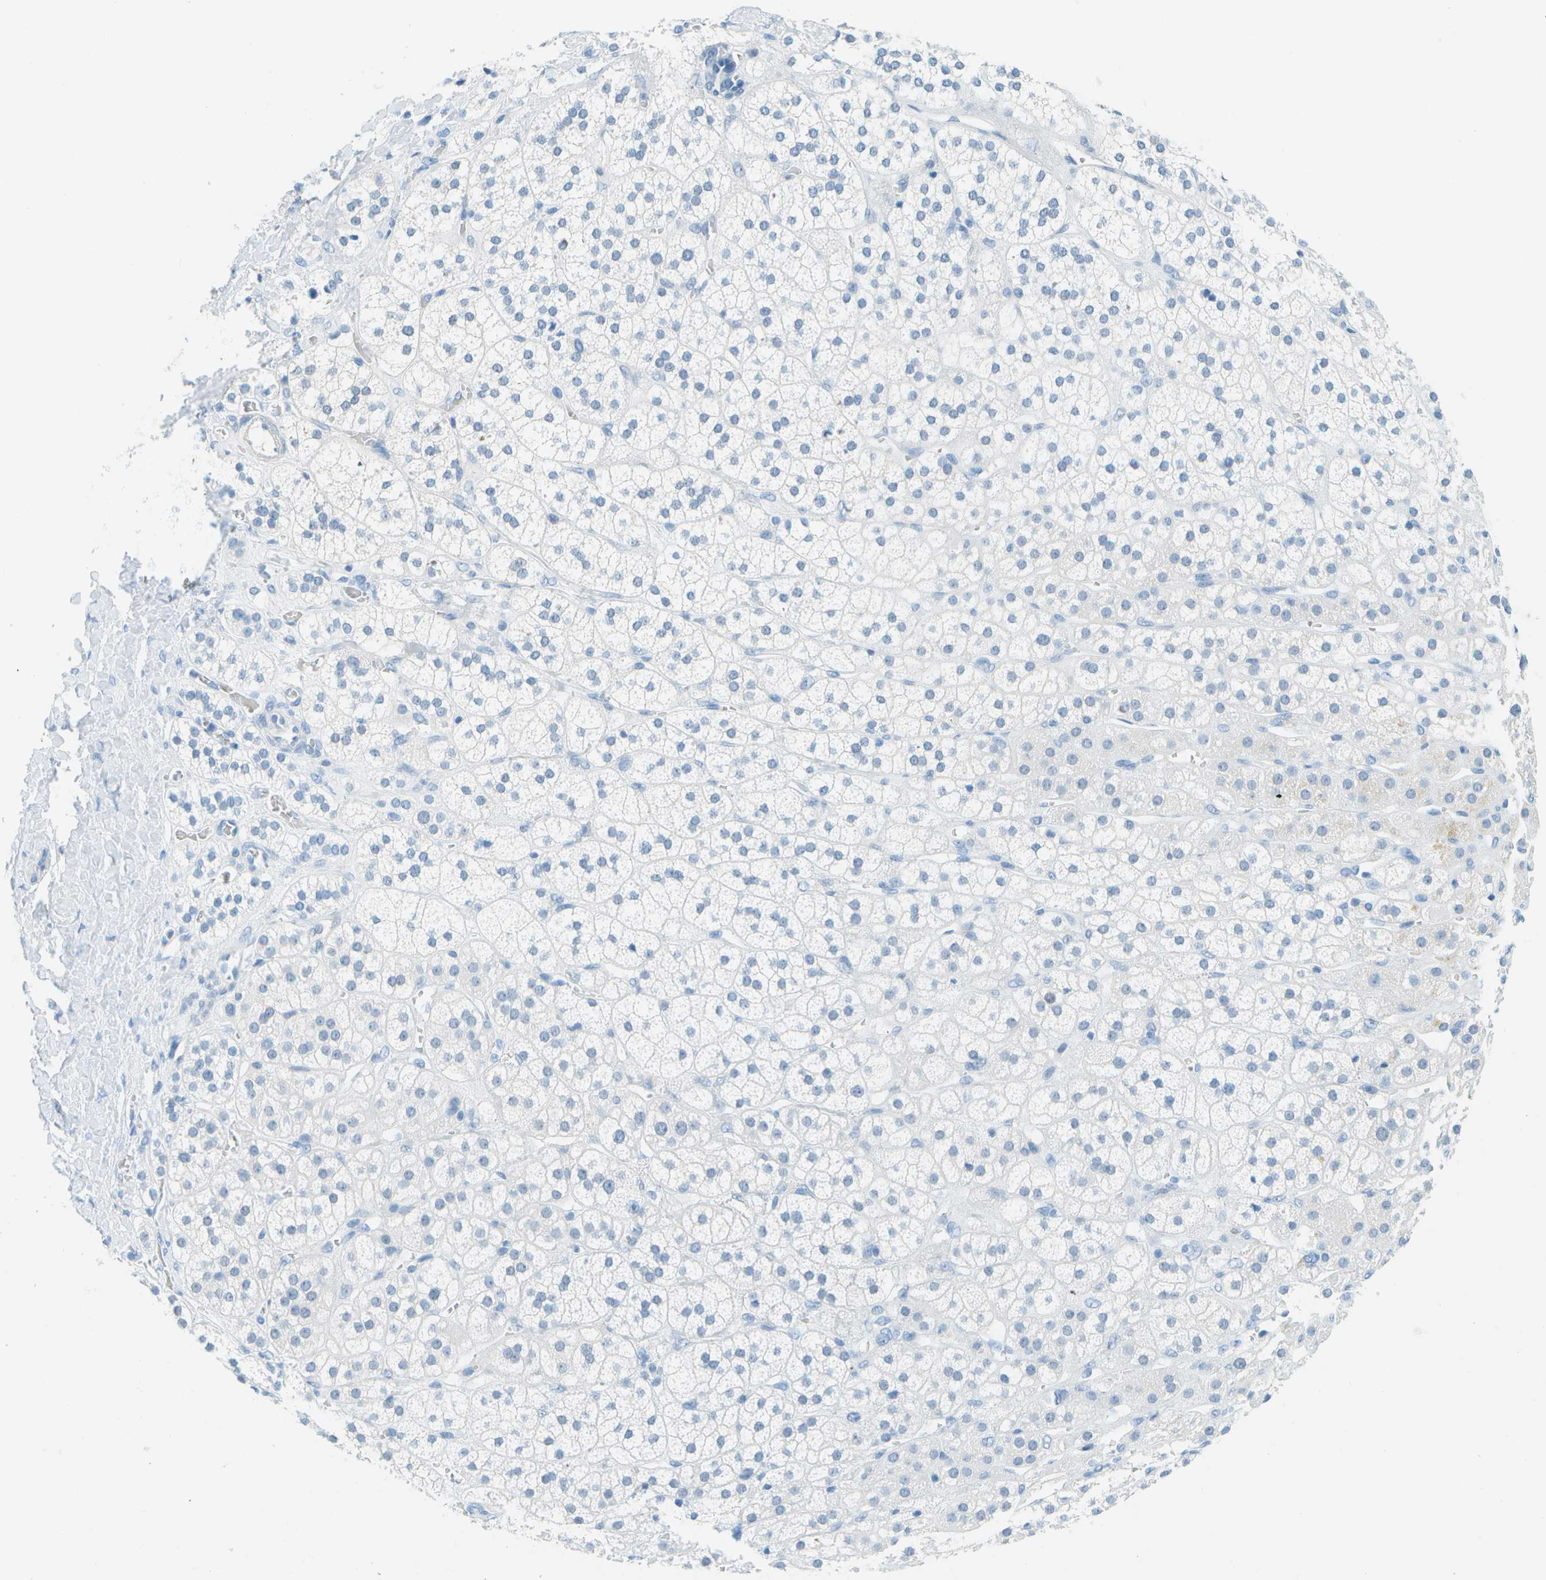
{"staining": {"intensity": "negative", "quantity": "none", "location": "none"}, "tissue": "adrenal gland", "cell_type": "Glandular cells", "image_type": "normal", "snomed": [{"axis": "morphology", "description": "Normal tissue, NOS"}, {"axis": "topography", "description": "Adrenal gland"}], "caption": "The IHC image has no significant staining in glandular cells of adrenal gland.", "gene": "CDHR2", "patient": {"sex": "male", "age": 56}}